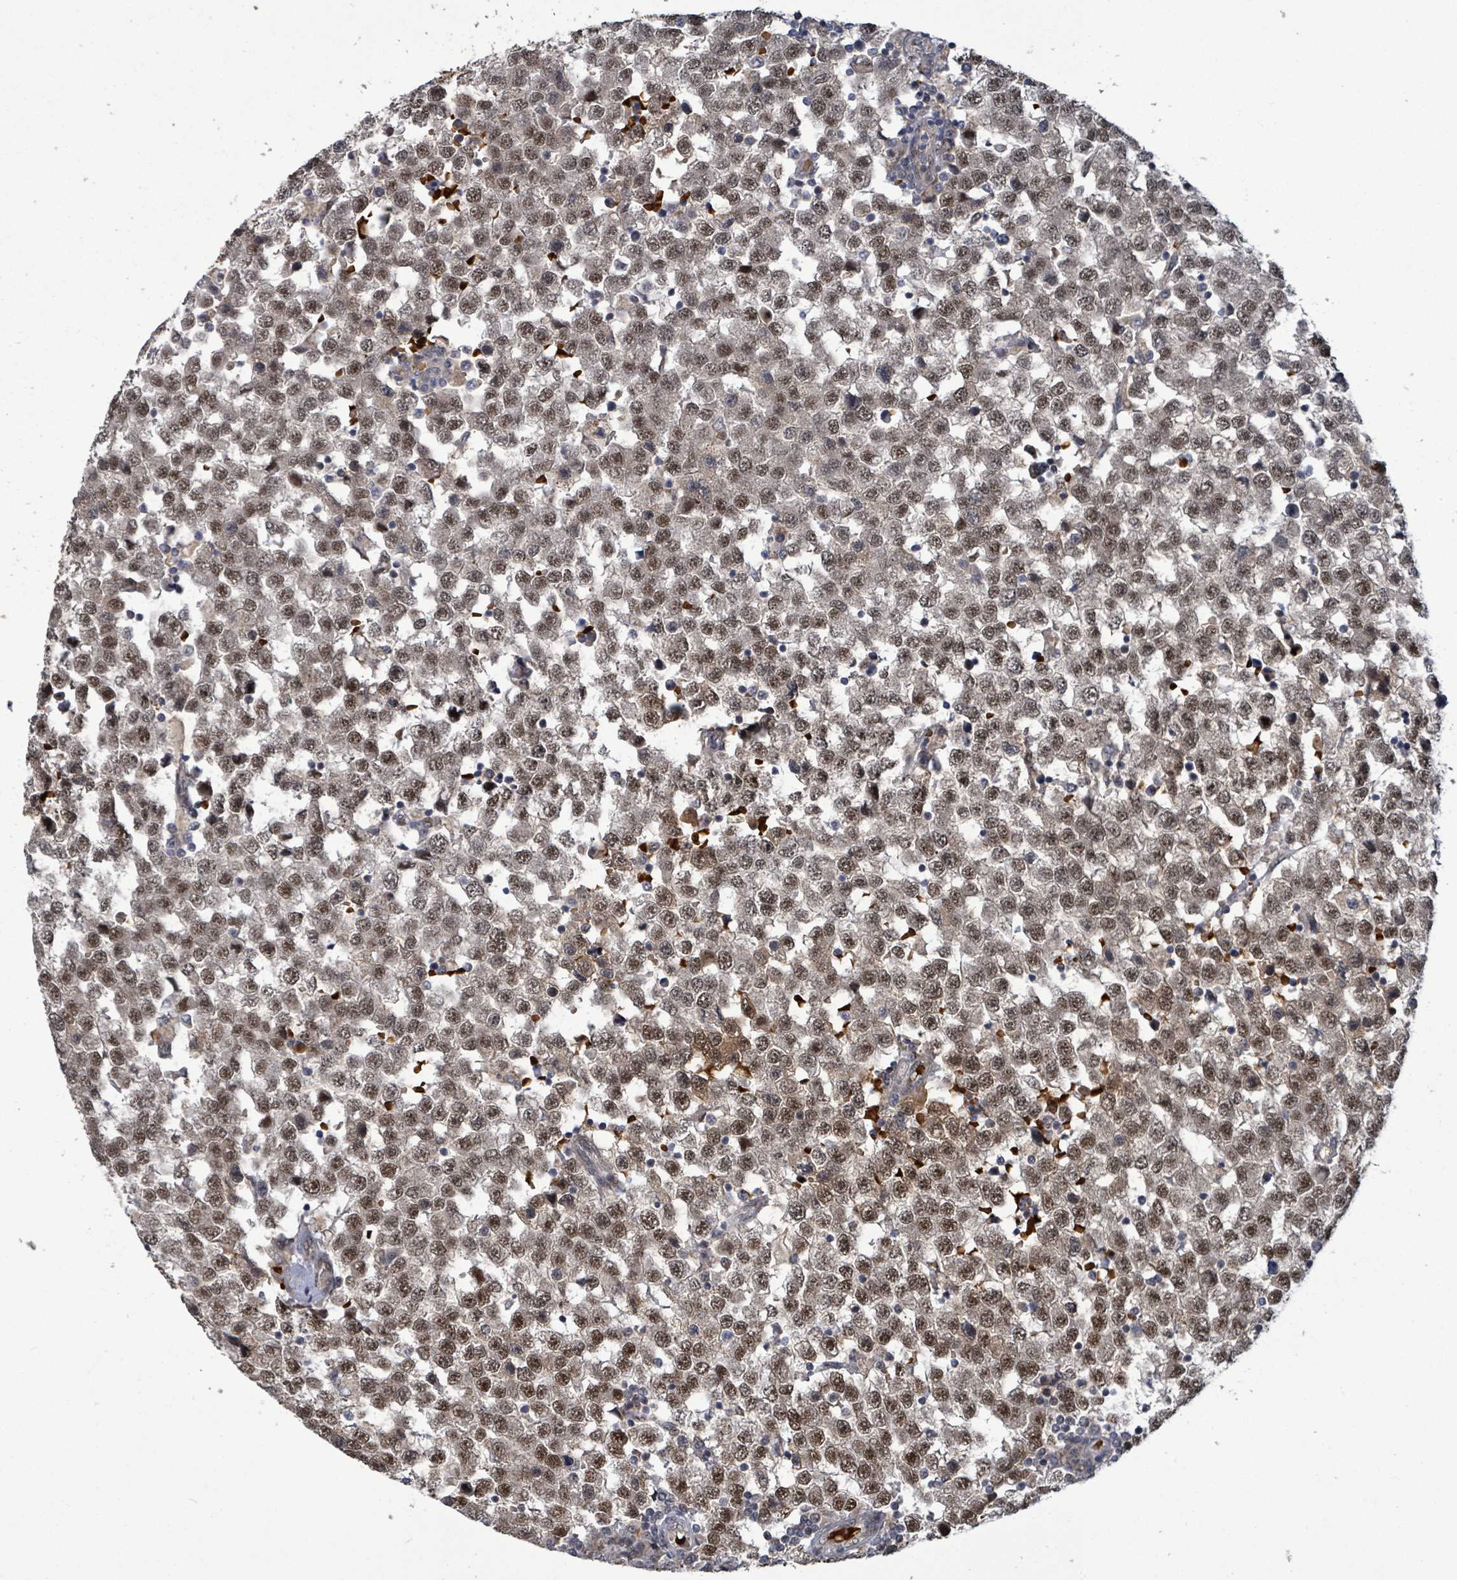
{"staining": {"intensity": "strong", "quantity": "25%-75%", "location": "nuclear"}, "tissue": "testis cancer", "cell_type": "Tumor cells", "image_type": "cancer", "snomed": [{"axis": "morphology", "description": "Seminoma, NOS"}, {"axis": "topography", "description": "Testis"}], "caption": "A histopathology image showing strong nuclear positivity in about 25%-75% of tumor cells in testis cancer, as visualized by brown immunohistochemical staining.", "gene": "PATZ1", "patient": {"sex": "male", "age": 34}}